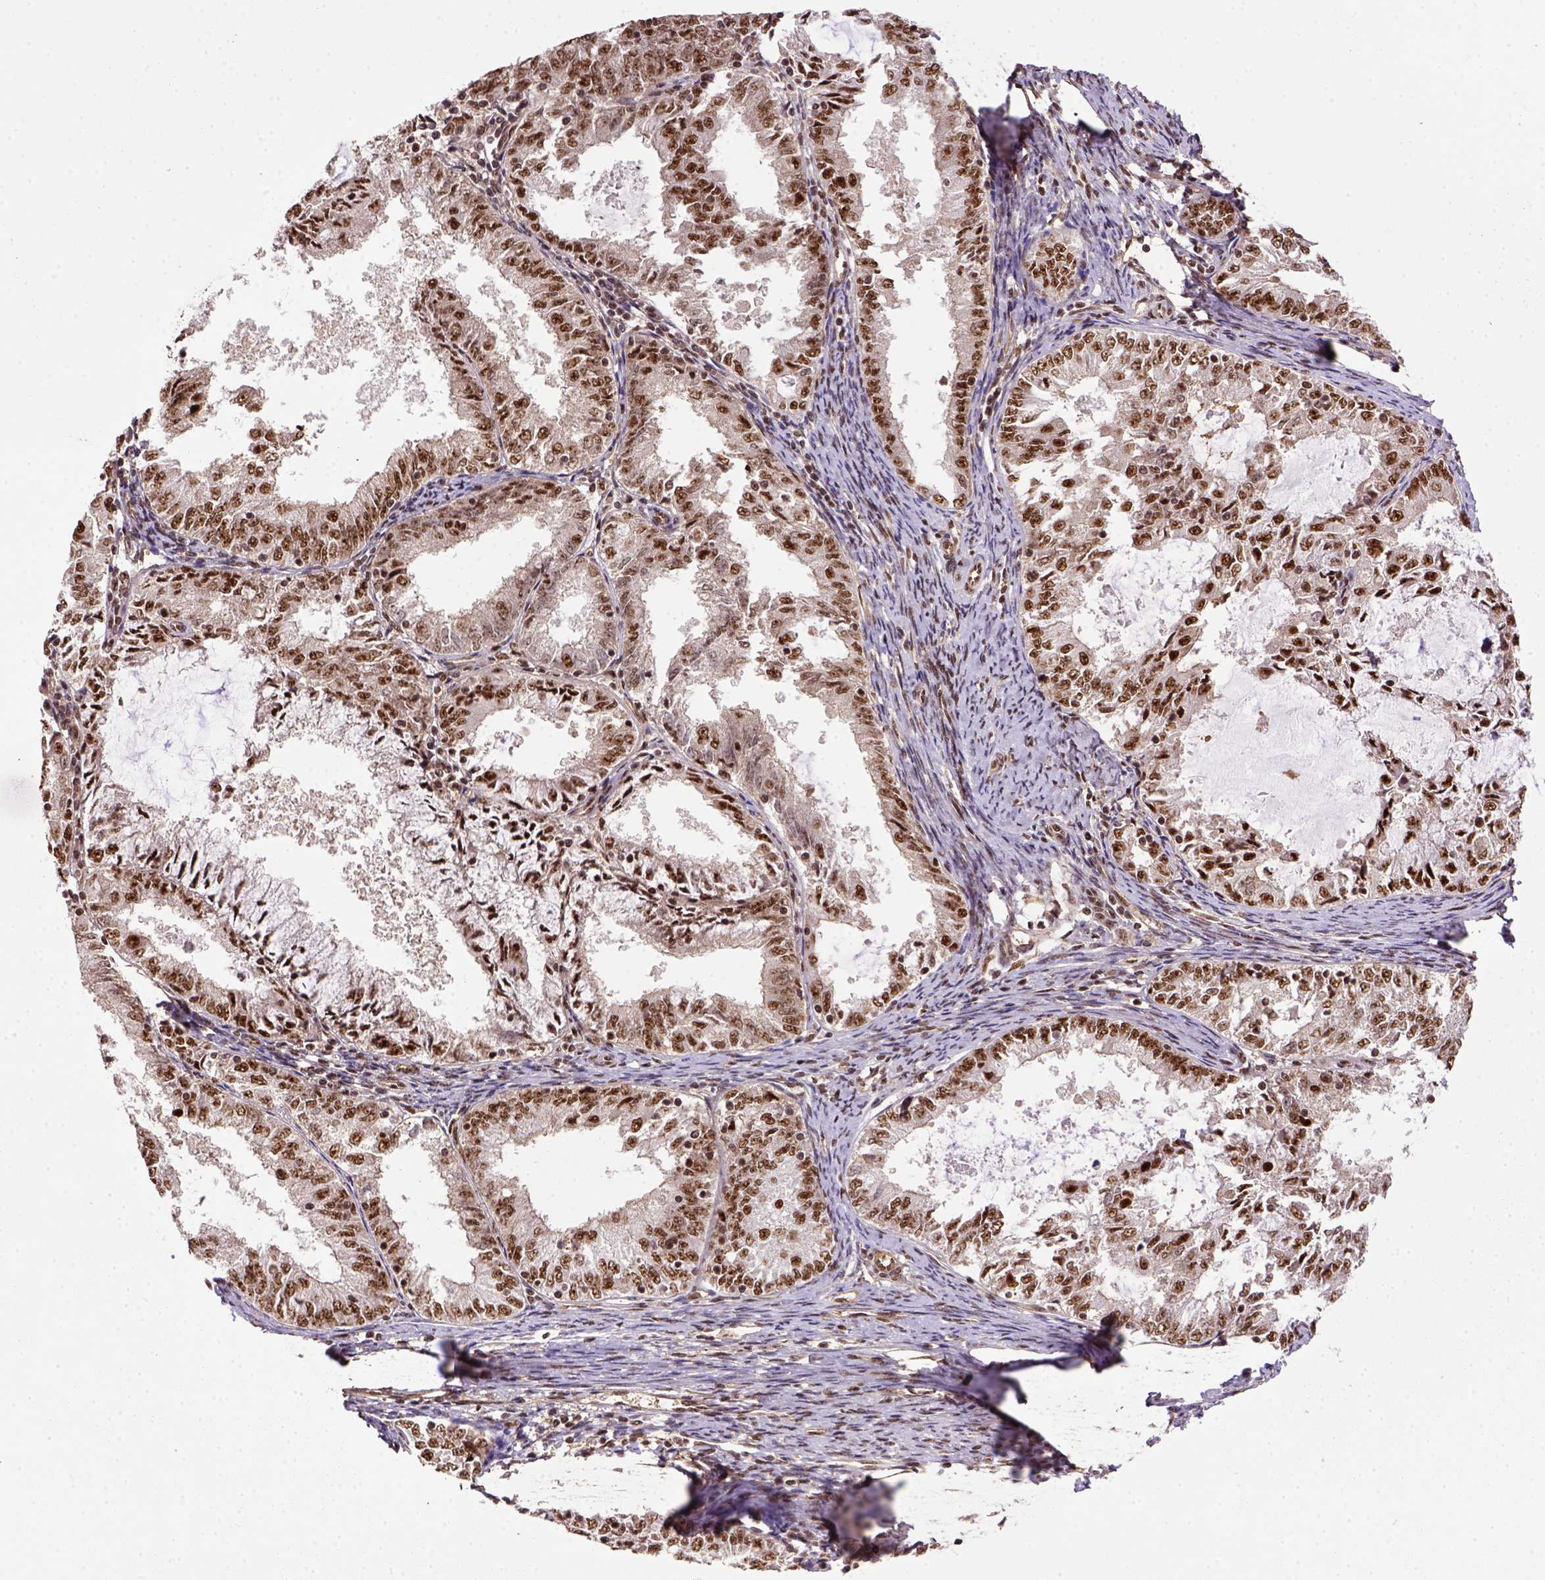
{"staining": {"intensity": "moderate", "quantity": ">75%", "location": "nuclear"}, "tissue": "endometrial cancer", "cell_type": "Tumor cells", "image_type": "cancer", "snomed": [{"axis": "morphology", "description": "Adenocarcinoma, NOS"}, {"axis": "topography", "description": "Endometrium"}], "caption": "A high-resolution histopathology image shows IHC staining of endometrial cancer, which demonstrates moderate nuclear positivity in about >75% of tumor cells. (brown staining indicates protein expression, while blue staining denotes nuclei).", "gene": "PPIG", "patient": {"sex": "female", "age": 57}}